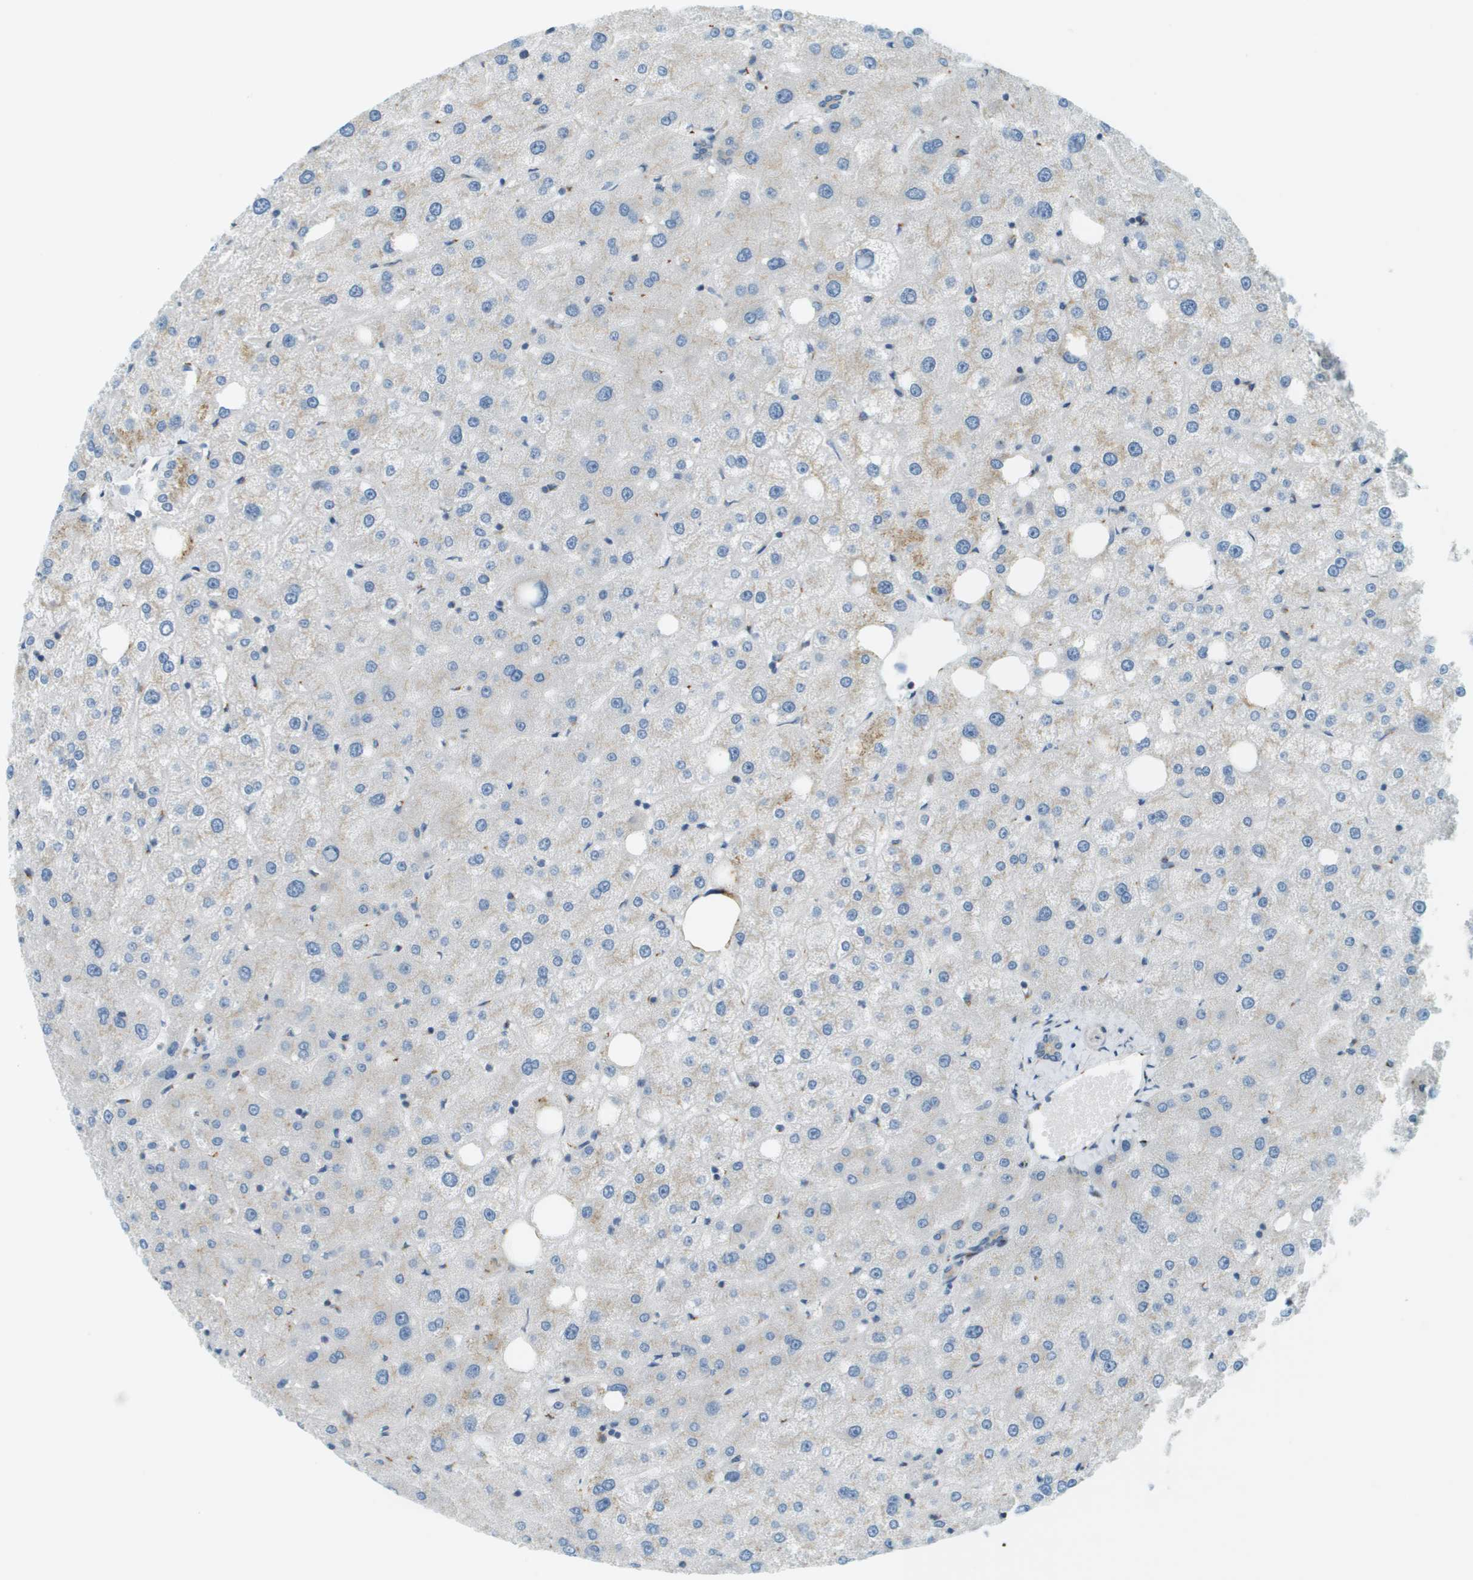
{"staining": {"intensity": "weak", "quantity": "25%-75%", "location": "cytoplasmic/membranous"}, "tissue": "liver", "cell_type": "Cholangiocytes", "image_type": "normal", "snomed": [{"axis": "morphology", "description": "Normal tissue, NOS"}, {"axis": "topography", "description": "Liver"}], "caption": "IHC (DAB) staining of unremarkable liver reveals weak cytoplasmic/membranous protein staining in about 25%-75% of cholangiocytes. Nuclei are stained in blue.", "gene": "ACBD3", "patient": {"sex": "male", "age": 73}}